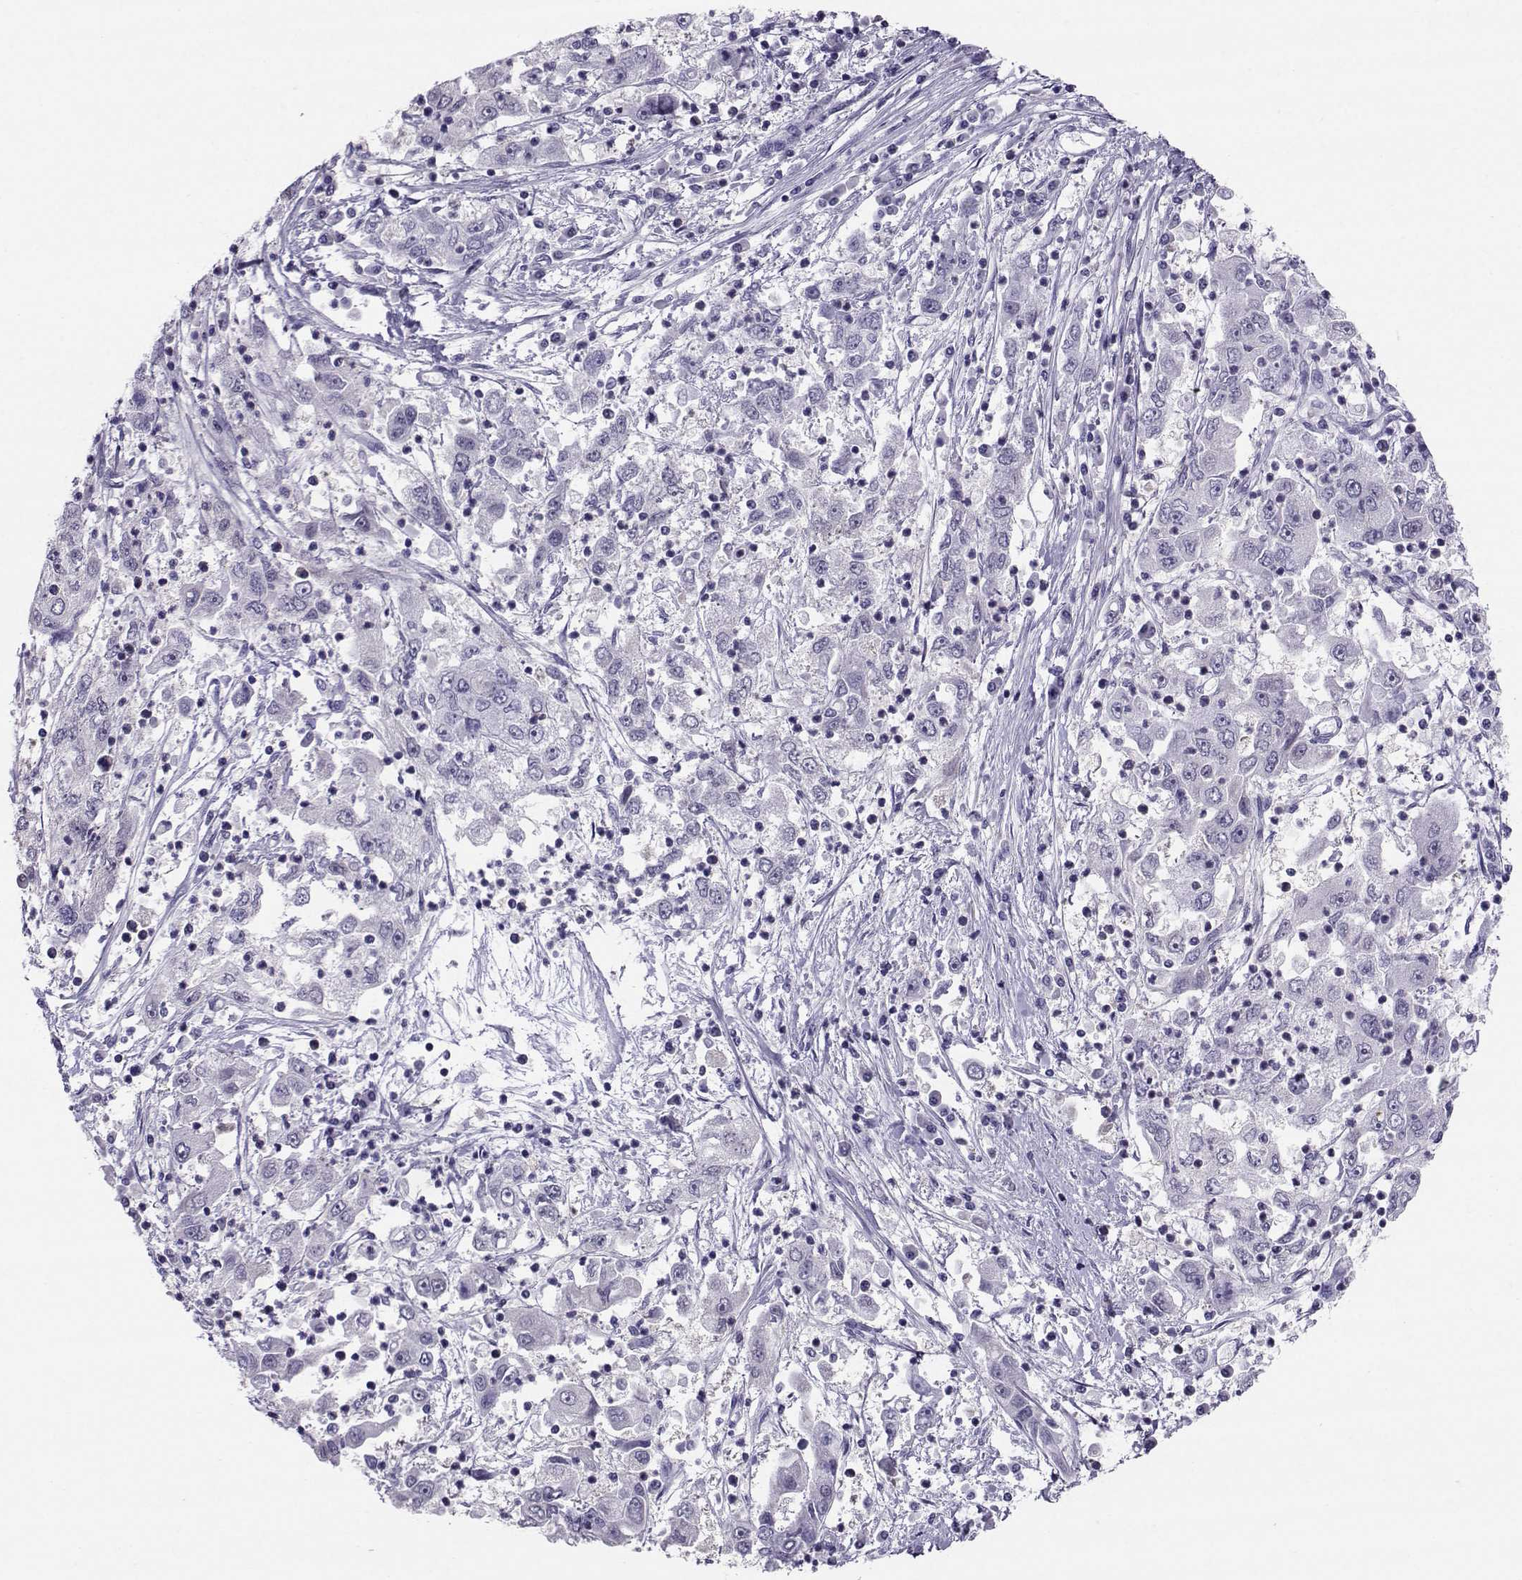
{"staining": {"intensity": "negative", "quantity": "none", "location": "none"}, "tissue": "cervical cancer", "cell_type": "Tumor cells", "image_type": "cancer", "snomed": [{"axis": "morphology", "description": "Squamous cell carcinoma, NOS"}, {"axis": "topography", "description": "Cervix"}], "caption": "DAB immunohistochemical staining of human cervical cancer shows no significant expression in tumor cells.", "gene": "PGK1", "patient": {"sex": "female", "age": 36}}